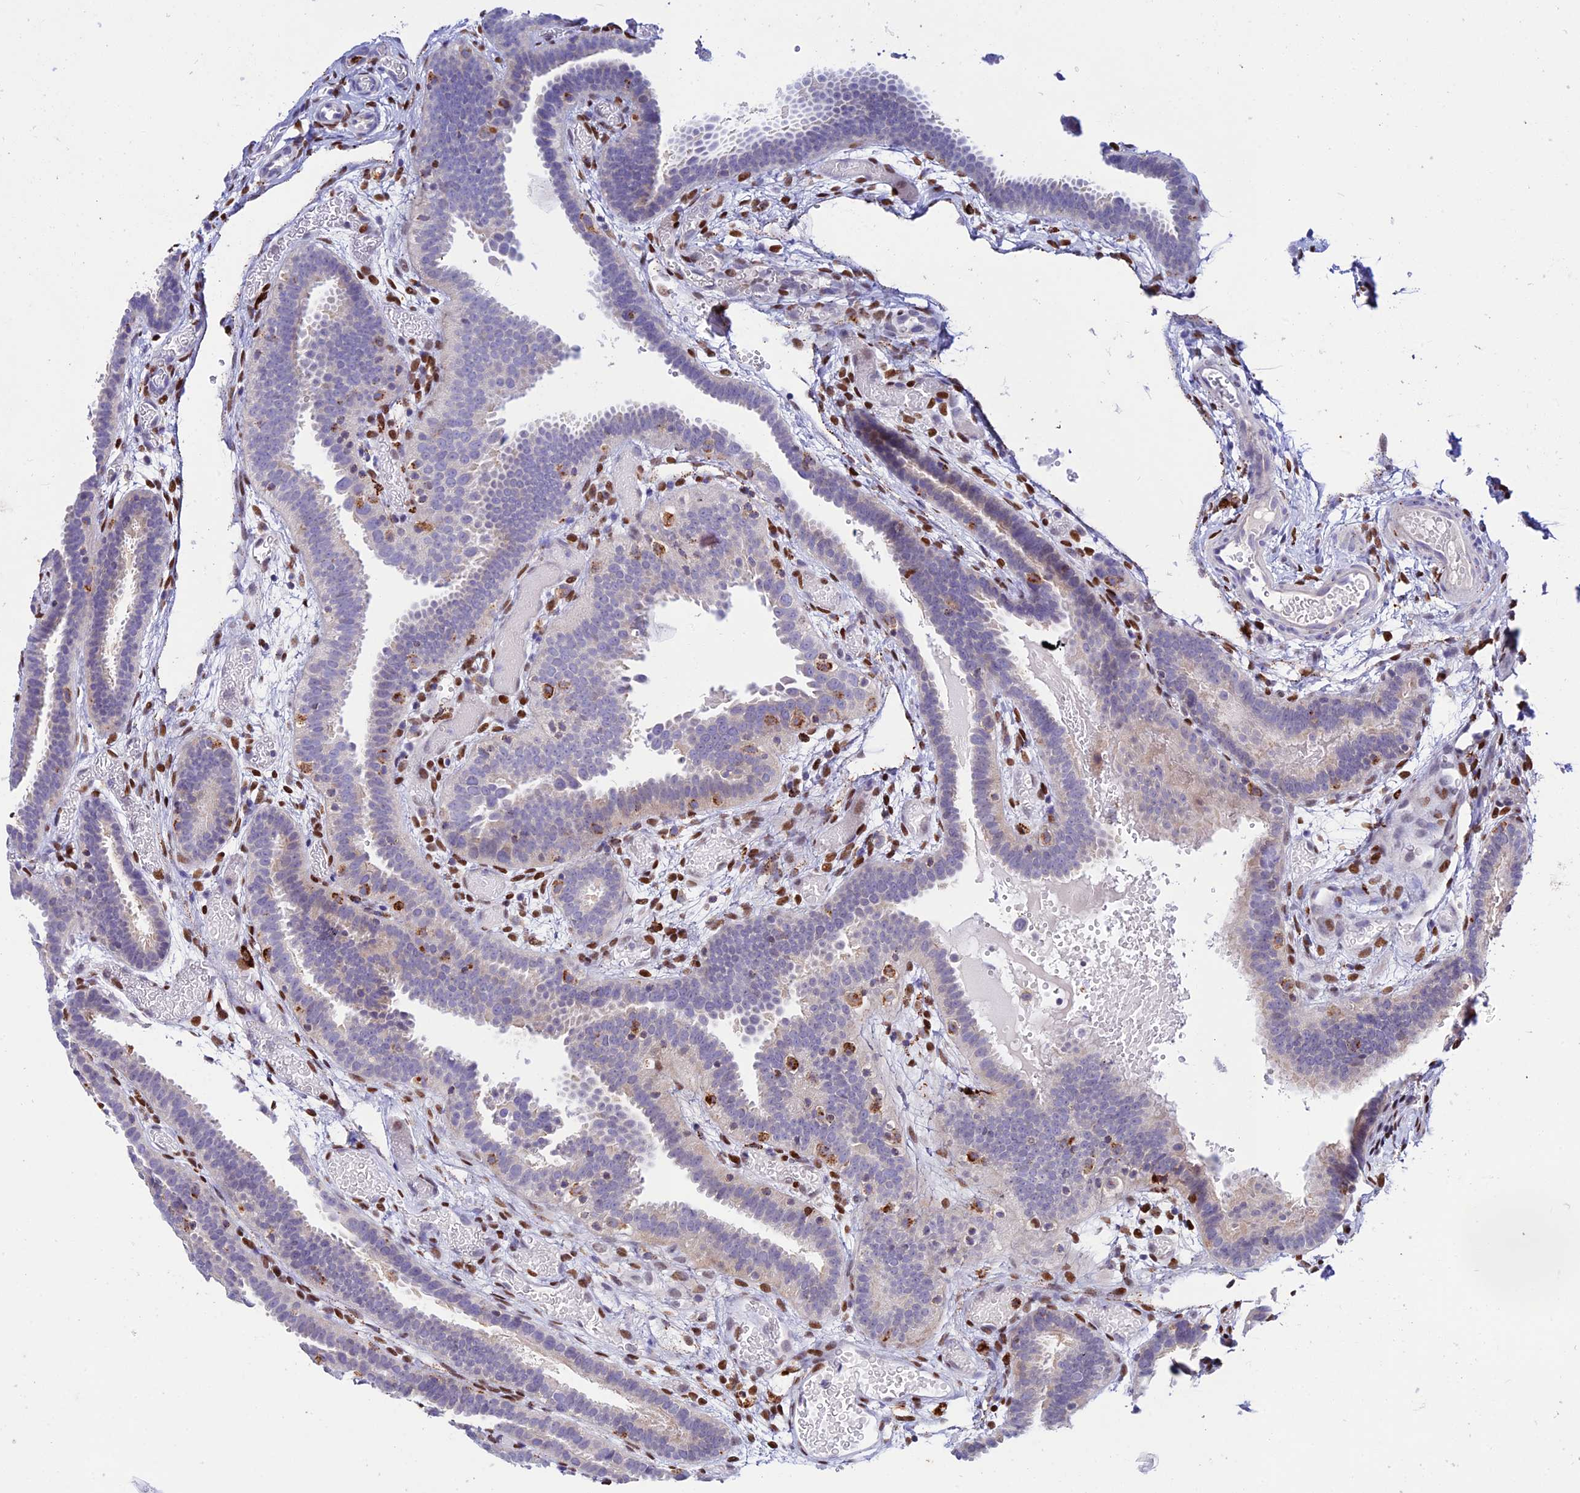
{"staining": {"intensity": "negative", "quantity": "none", "location": "none"}, "tissue": "fallopian tube", "cell_type": "Glandular cells", "image_type": "normal", "snomed": [{"axis": "morphology", "description": "Normal tissue, NOS"}, {"axis": "topography", "description": "Fallopian tube"}], "caption": "Fallopian tube stained for a protein using immunohistochemistry shows no positivity glandular cells.", "gene": "HIC1", "patient": {"sex": "female", "age": 37}}